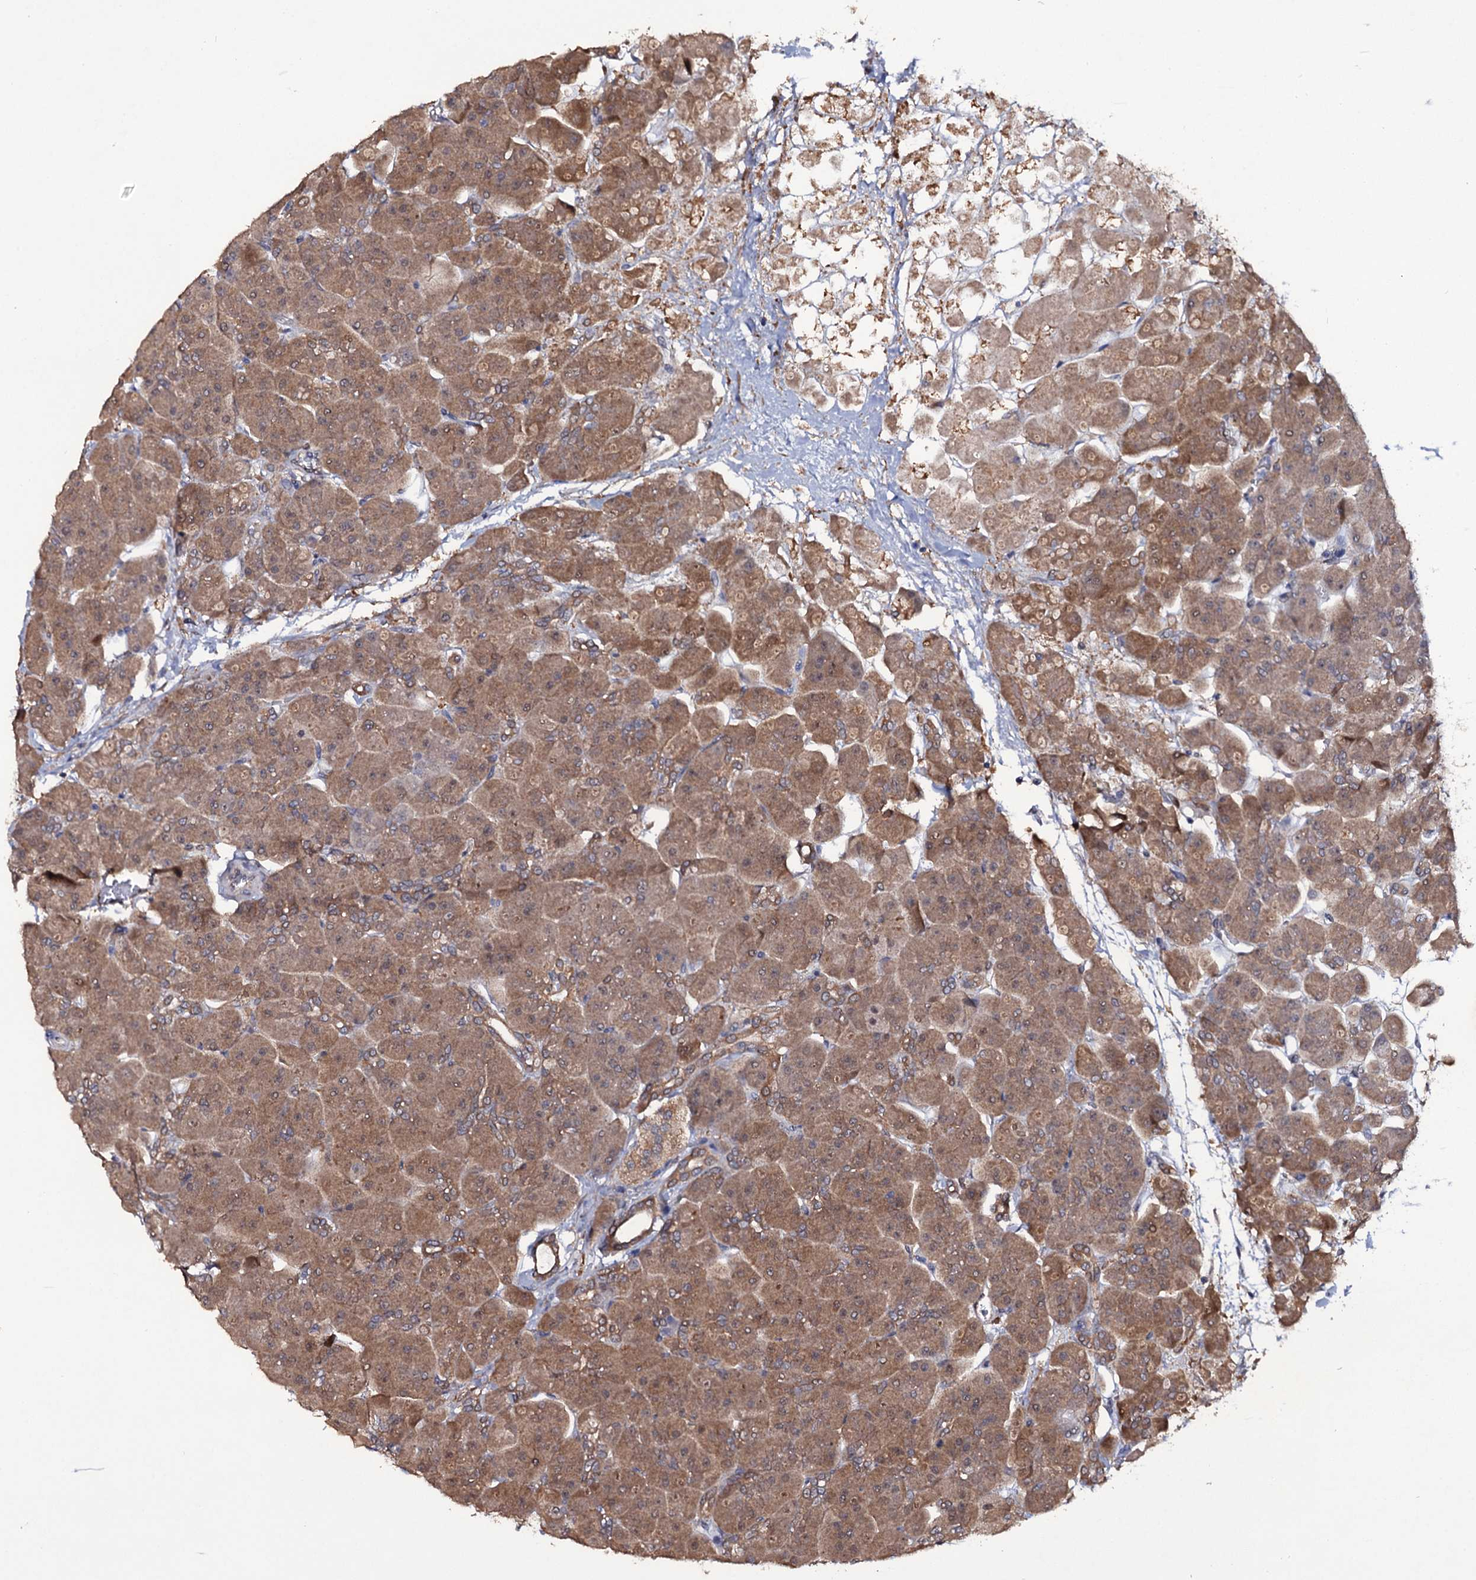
{"staining": {"intensity": "moderate", "quantity": ">75%", "location": "cytoplasmic/membranous"}, "tissue": "pancreas", "cell_type": "Exocrine glandular cells", "image_type": "normal", "snomed": [{"axis": "morphology", "description": "Normal tissue, NOS"}, {"axis": "topography", "description": "Pancreas"}], "caption": "IHC of unremarkable human pancreas demonstrates medium levels of moderate cytoplasmic/membranous staining in approximately >75% of exocrine glandular cells.", "gene": "CRYL1", "patient": {"sex": "male", "age": 66}}